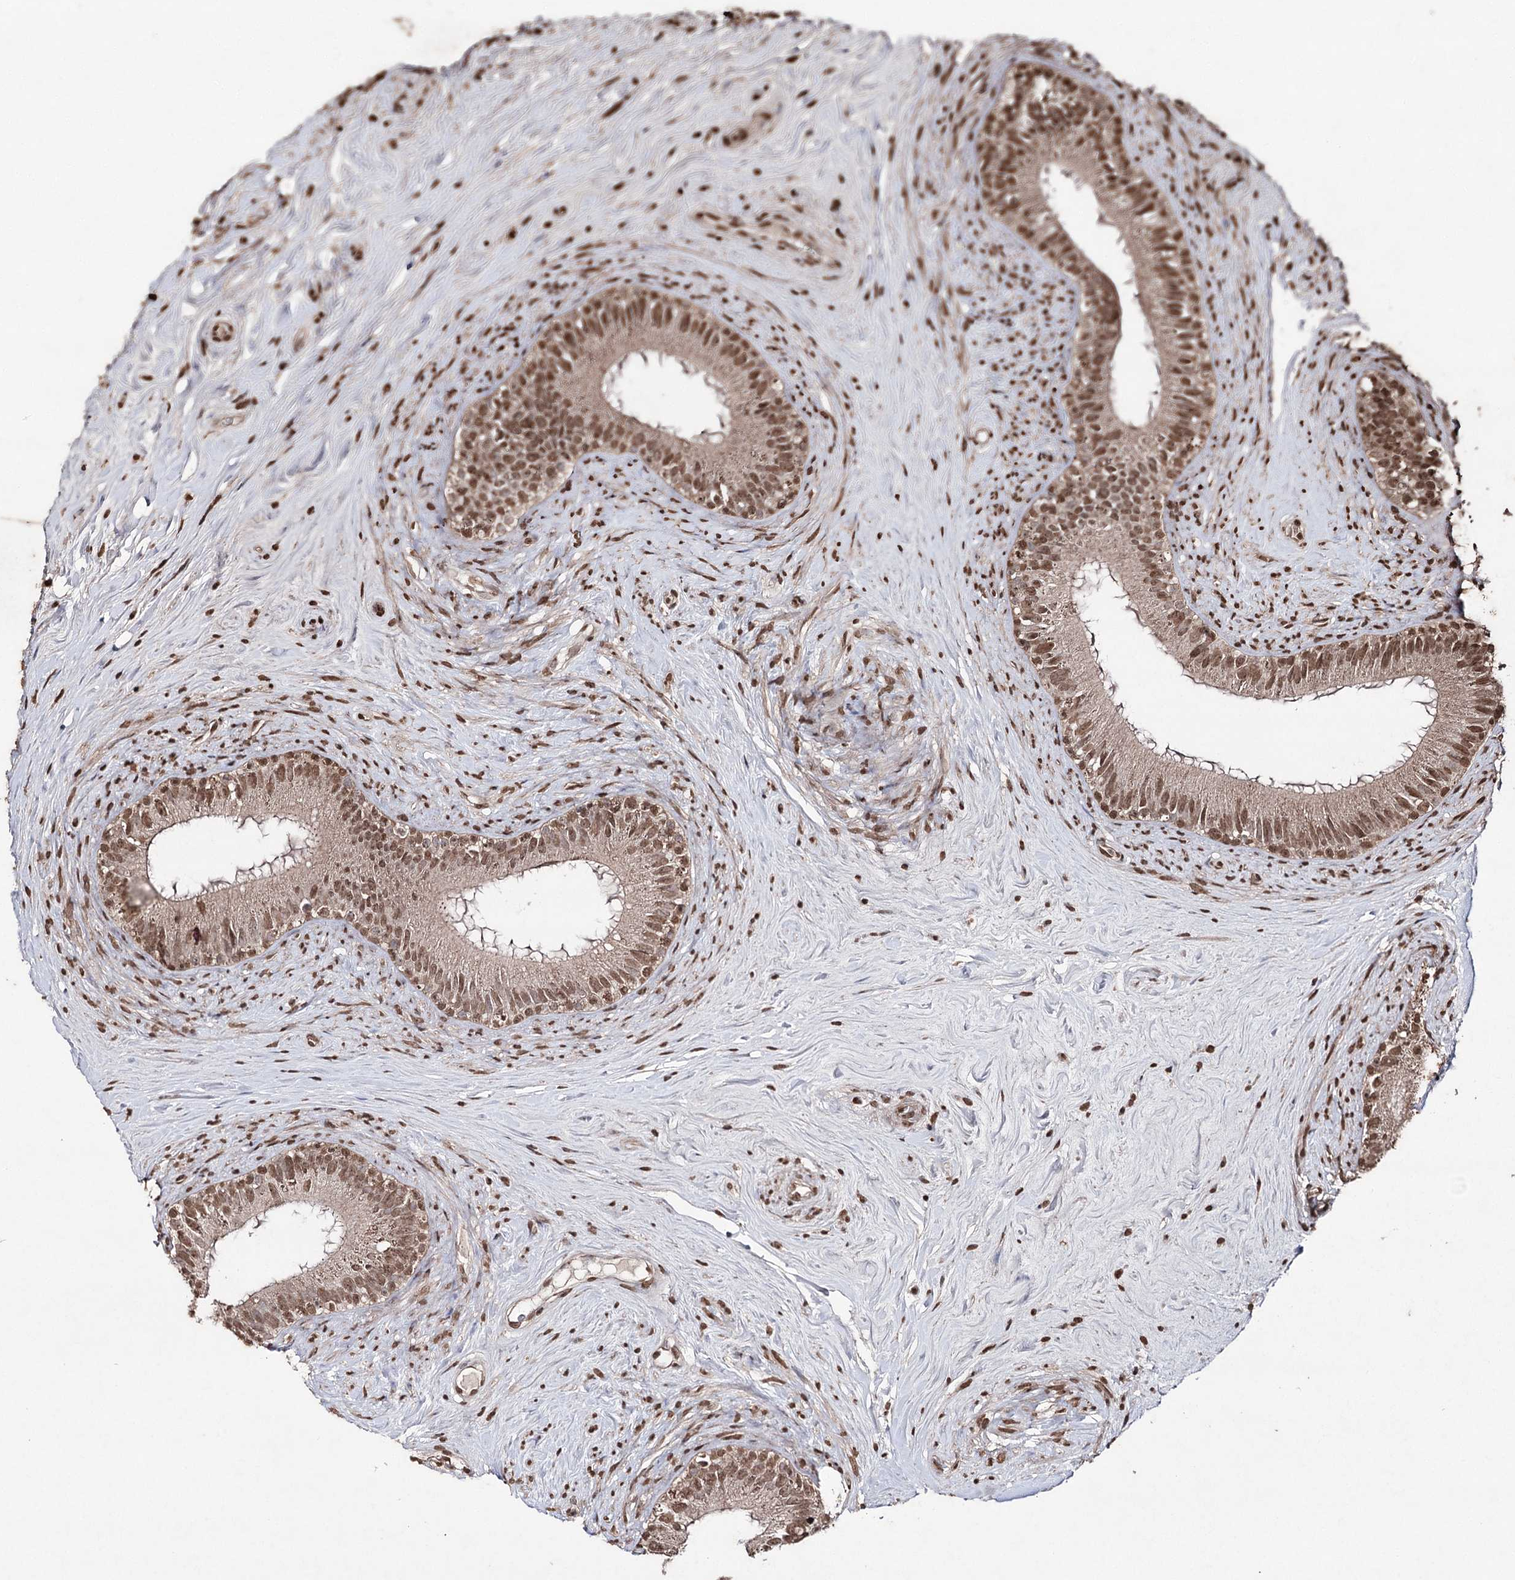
{"staining": {"intensity": "moderate", "quantity": ">75%", "location": "nuclear"}, "tissue": "epididymis", "cell_type": "Glandular cells", "image_type": "normal", "snomed": [{"axis": "morphology", "description": "Normal tissue, NOS"}, {"axis": "topography", "description": "Epididymis"}], "caption": "Glandular cells display moderate nuclear staining in about >75% of cells in unremarkable epididymis. Nuclei are stained in blue.", "gene": "ATG14", "patient": {"sex": "male", "age": 84}}